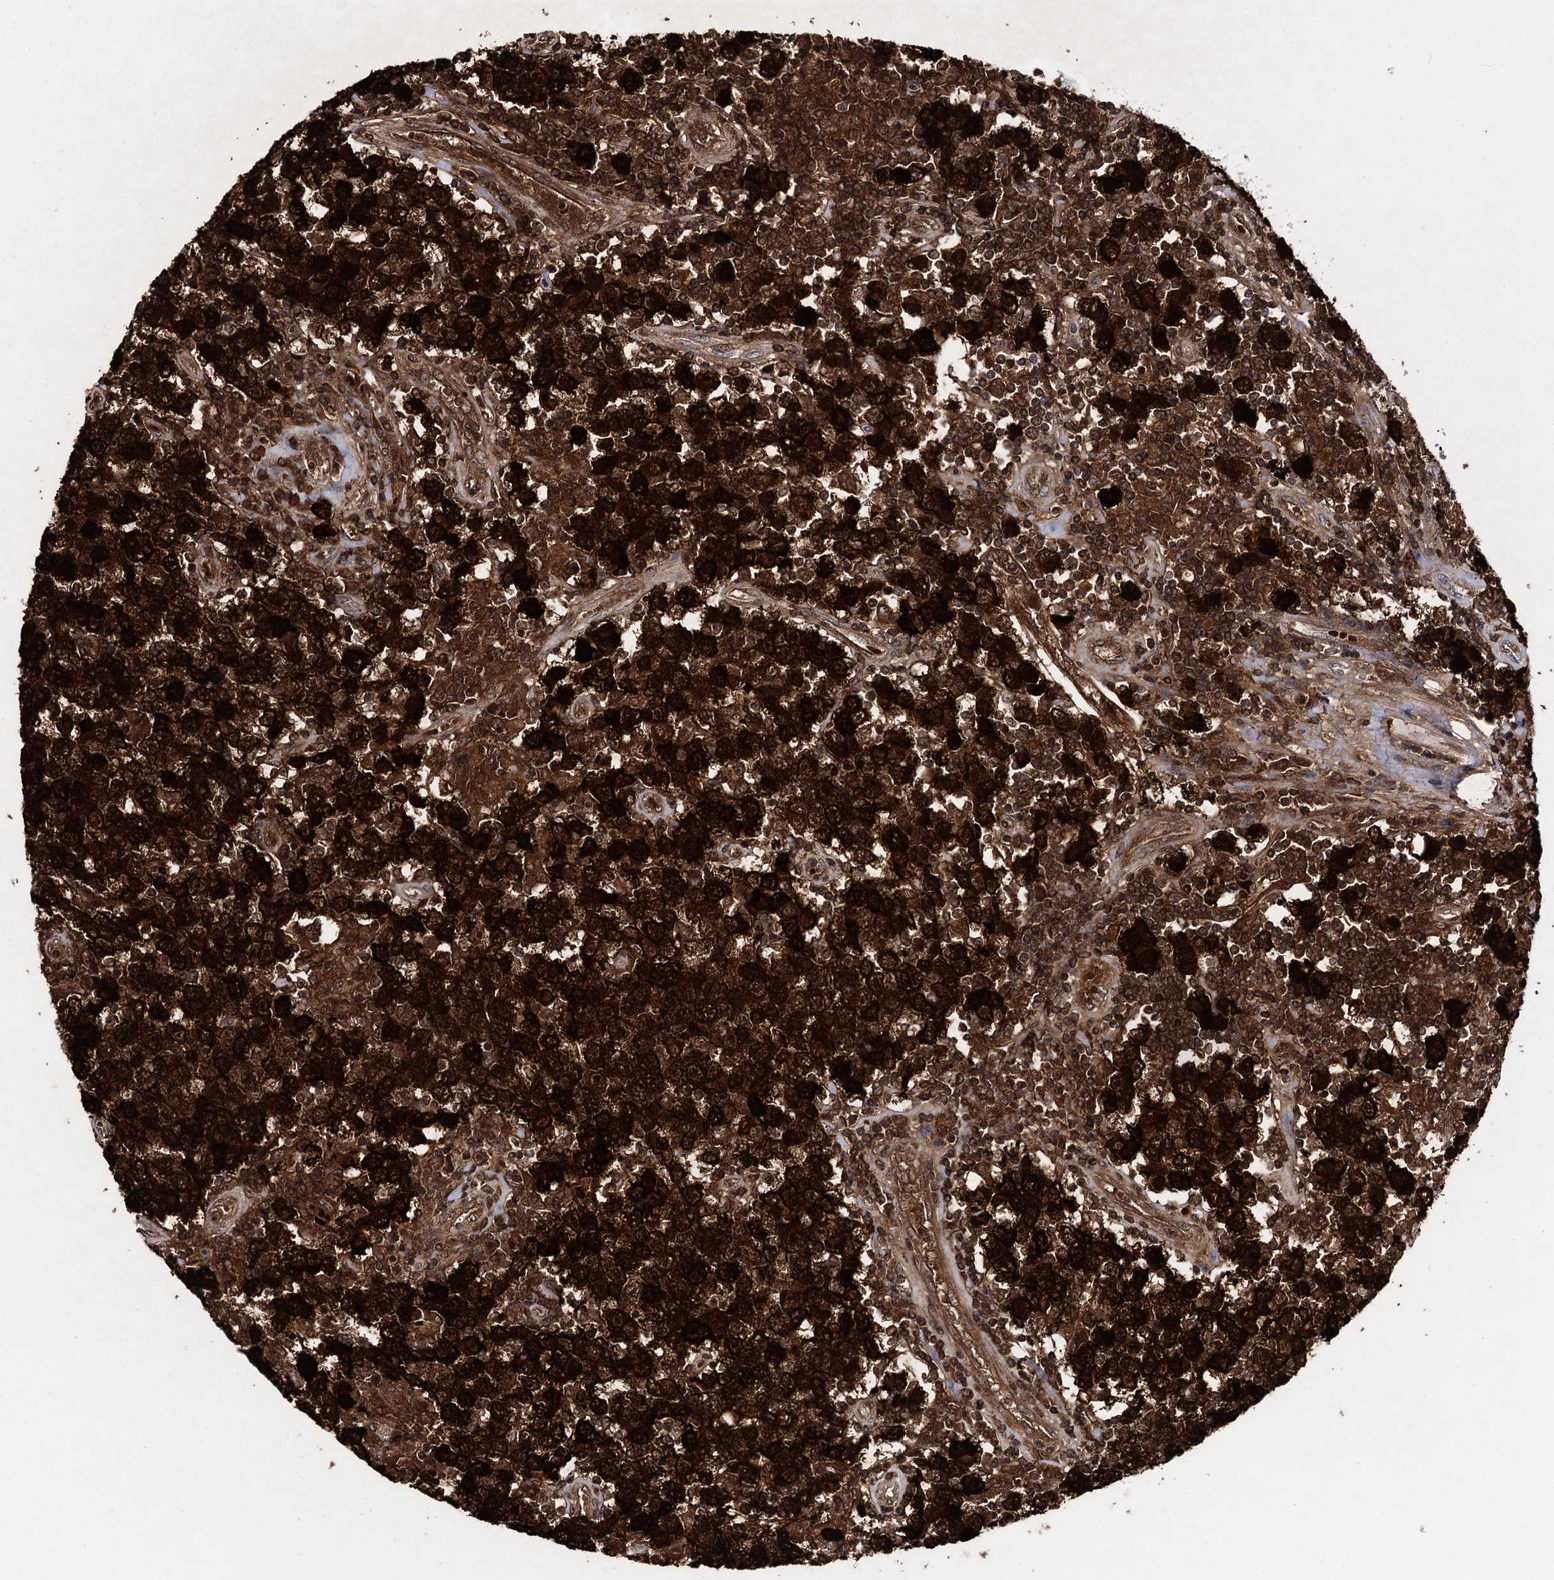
{"staining": {"intensity": "strong", "quantity": ">75%", "location": "cytoplasmic/membranous,nuclear"}, "tissue": "testis cancer", "cell_type": "Tumor cells", "image_type": "cancer", "snomed": [{"axis": "morphology", "description": "Normal tissue, NOS"}, {"axis": "morphology", "description": "Urothelial carcinoma, High grade"}, {"axis": "morphology", "description": "Seminoma, NOS"}, {"axis": "morphology", "description": "Carcinoma, Embryonal, NOS"}, {"axis": "topography", "description": "Urinary bladder"}, {"axis": "topography", "description": "Testis"}], "caption": "The immunohistochemical stain labels strong cytoplasmic/membranous and nuclear staining in tumor cells of testis cancer (embryonal carcinoma) tissue. (brown staining indicates protein expression, while blue staining denotes nuclei).", "gene": "MAGEA4", "patient": {"sex": "male", "age": 41}}